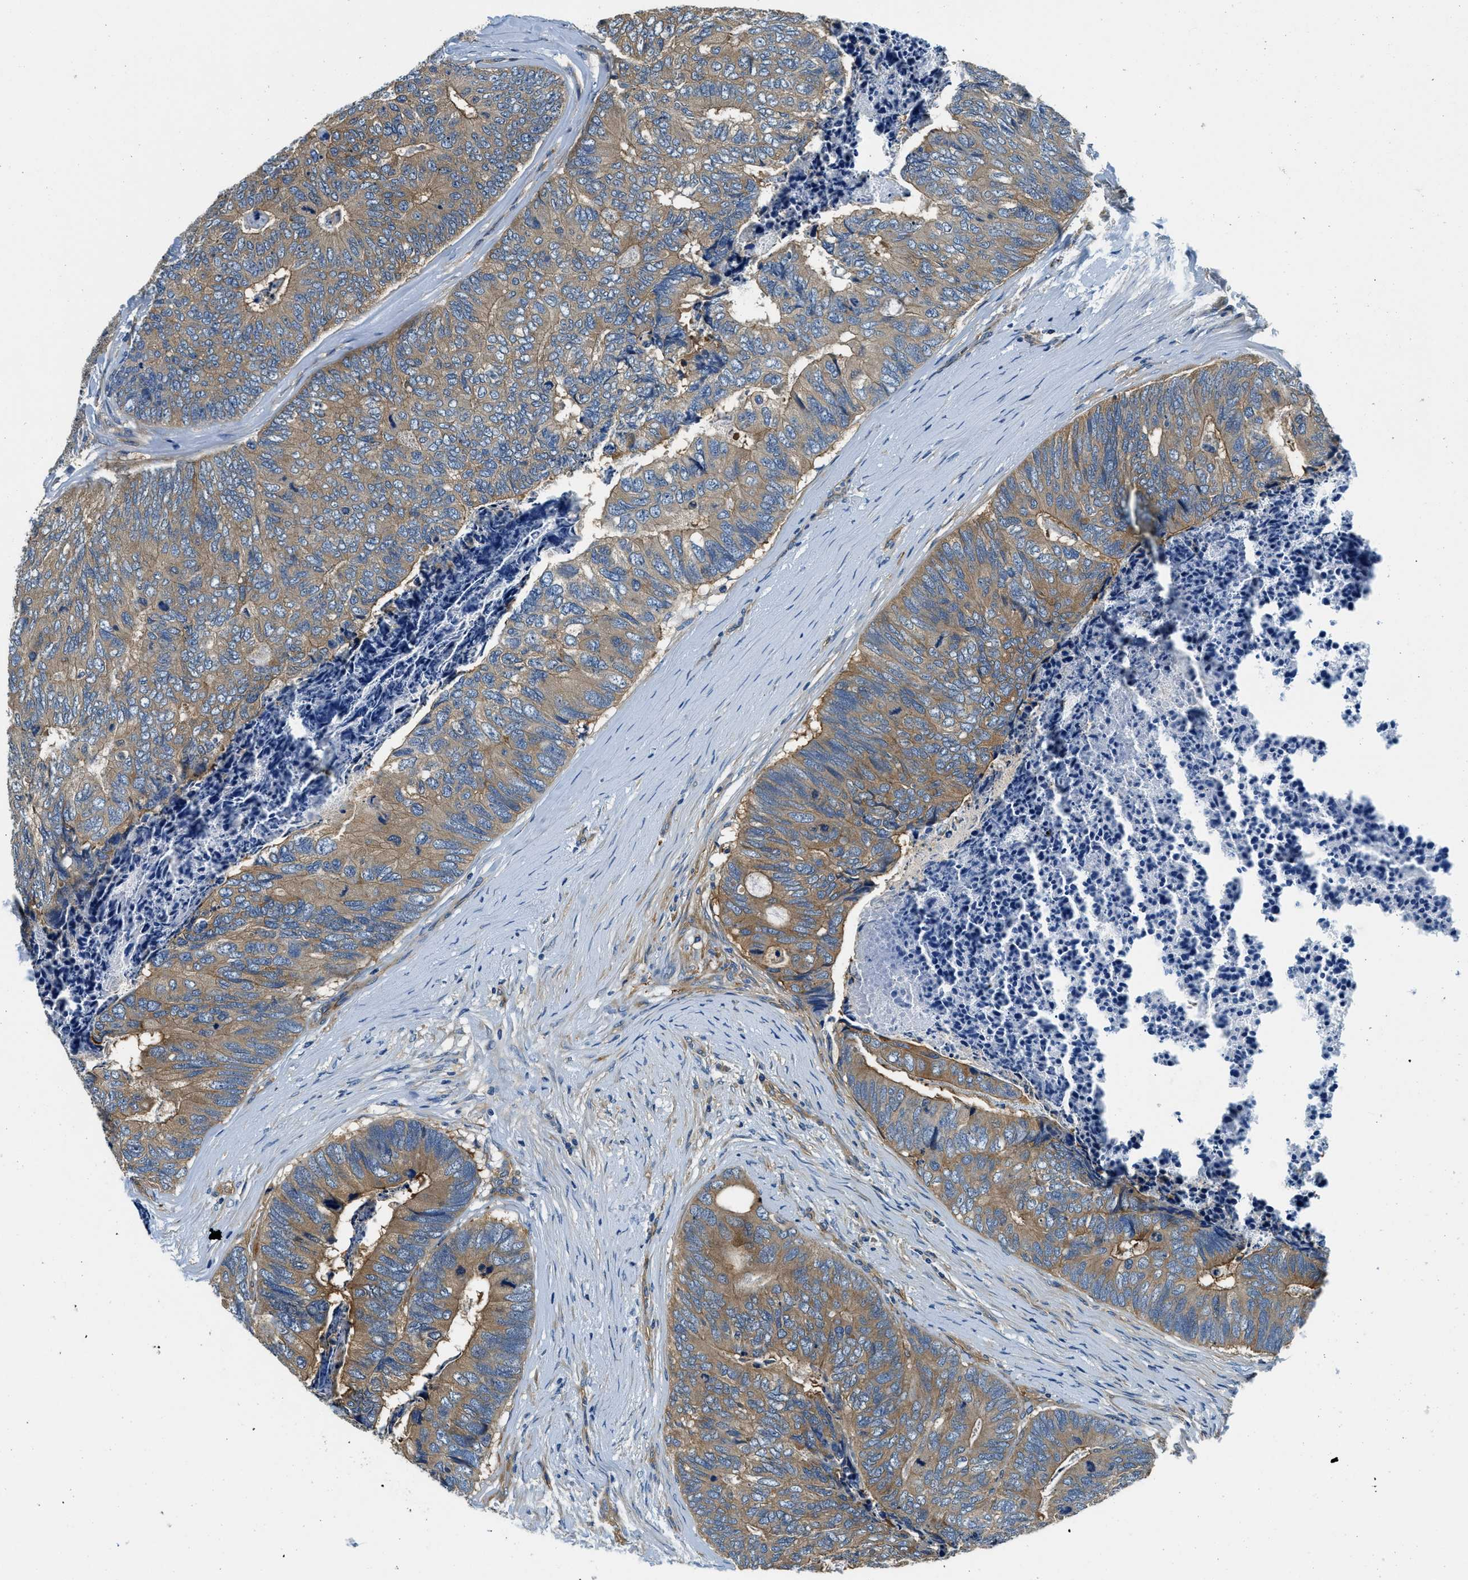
{"staining": {"intensity": "moderate", "quantity": ">75%", "location": "cytoplasmic/membranous"}, "tissue": "colorectal cancer", "cell_type": "Tumor cells", "image_type": "cancer", "snomed": [{"axis": "morphology", "description": "Adenocarcinoma, NOS"}, {"axis": "topography", "description": "Colon"}], "caption": "Colorectal adenocarcinoma stained for a protein (brown) displays moderate cytoplasmic/membranous positive expression in approximately >75% of tumor cells.", "gene": "TWF1", "patient": {"sex": "female", "age": 67}}